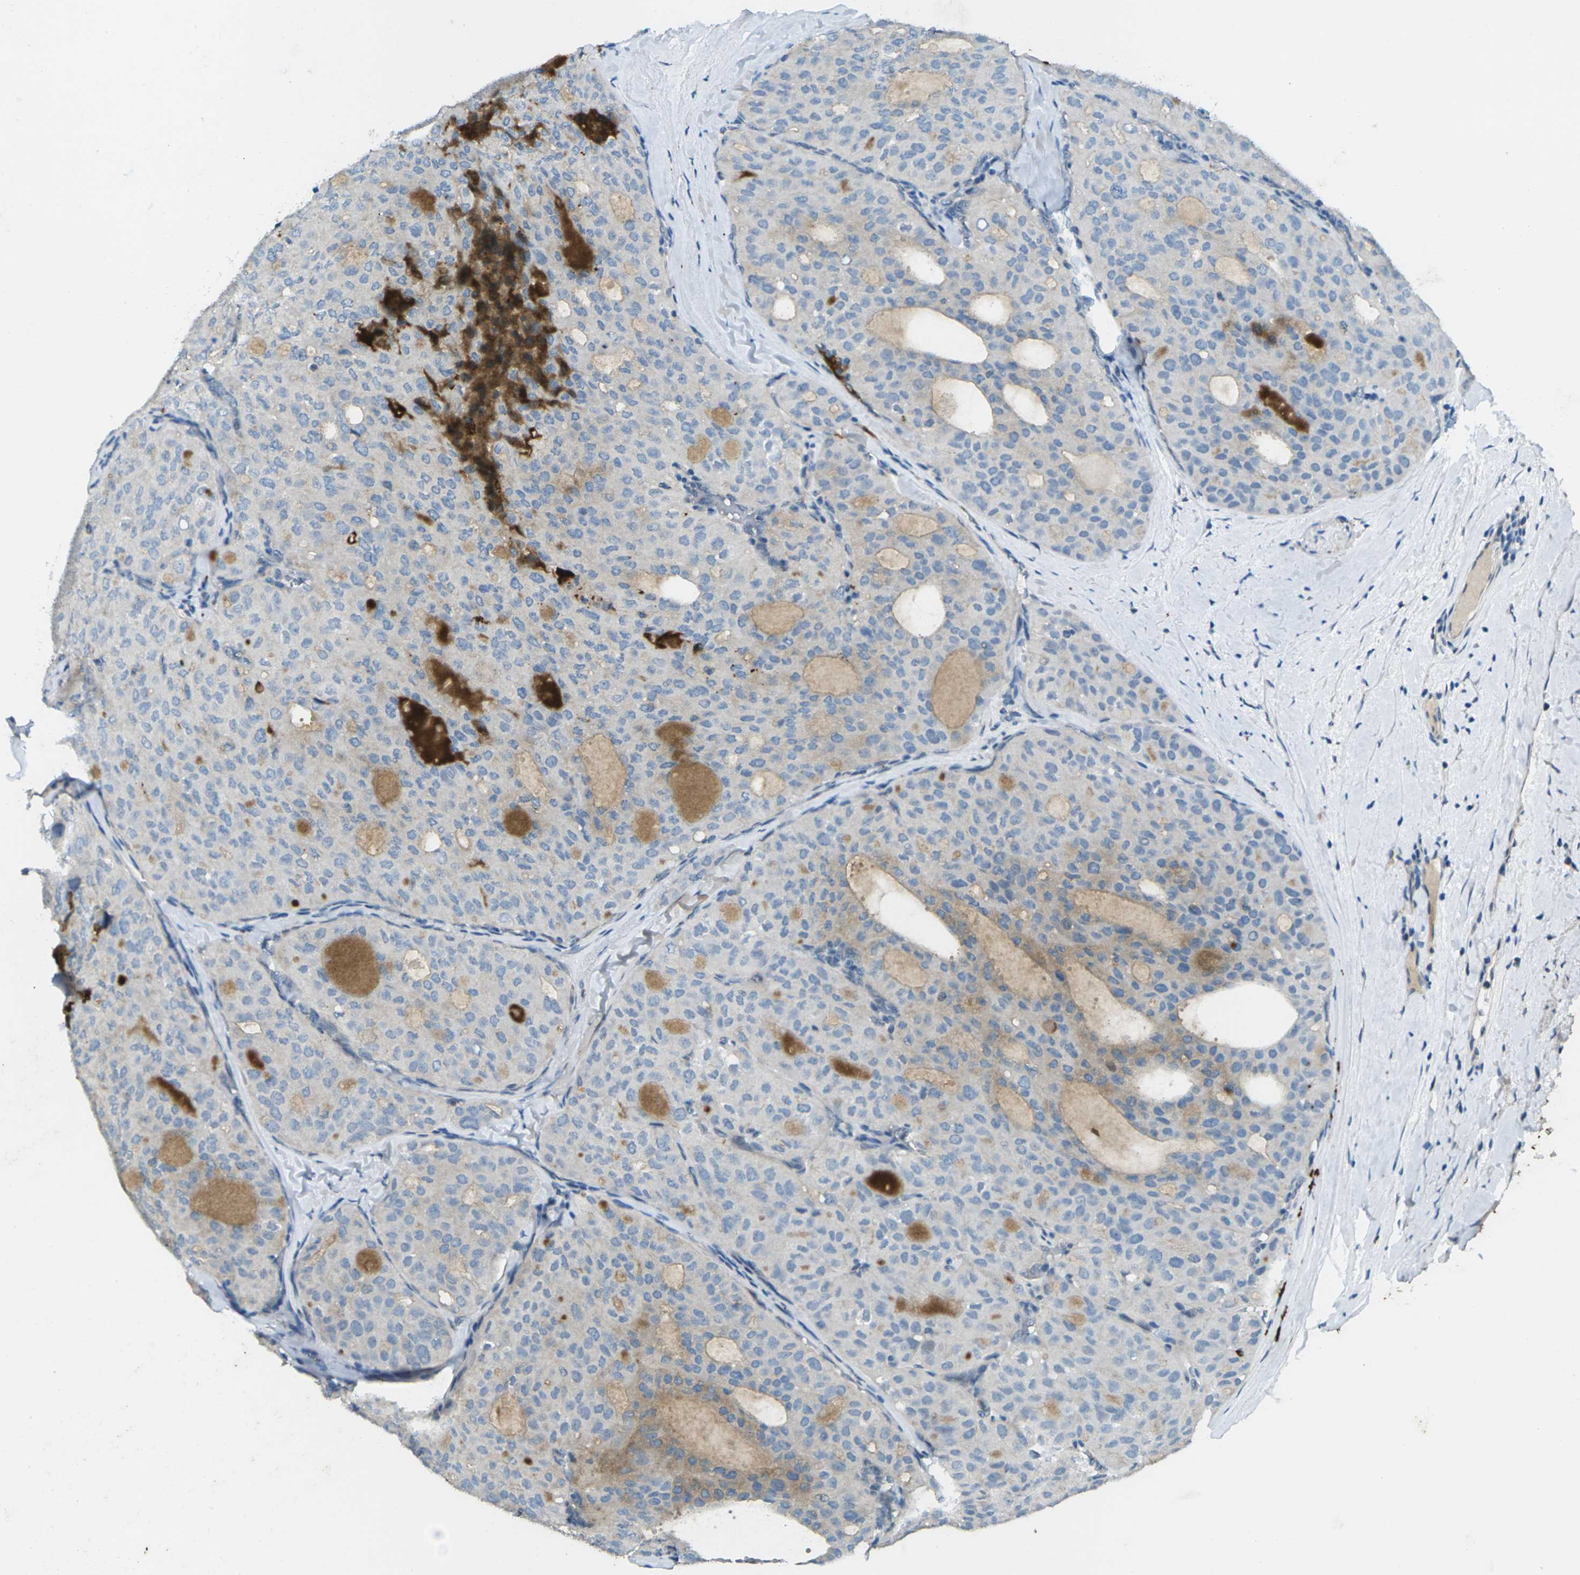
{"staining": {"intensity": "moderate", "quantity": "<25%", "location": "cytoplasmic/membranous"}, "tissue": "thyroid cancer", "cell_type": "Tumor cells", "image_type": "cancer", "snomed": [{"axis": "morphology", "description": "Follicular adenoma carcinoma, NOS"}, {"axis": "topography", "description": "Thyroid gland"}], "caption": "Protein analysis of follicular adenoma carcinoma (thyroid) tissue demonstrates moderate cytoplasmic/membranous staining in approximately <25% of tumor cells.", "gene": "SIGLEC14", "patient": {"sex": "male", "age": 75}}